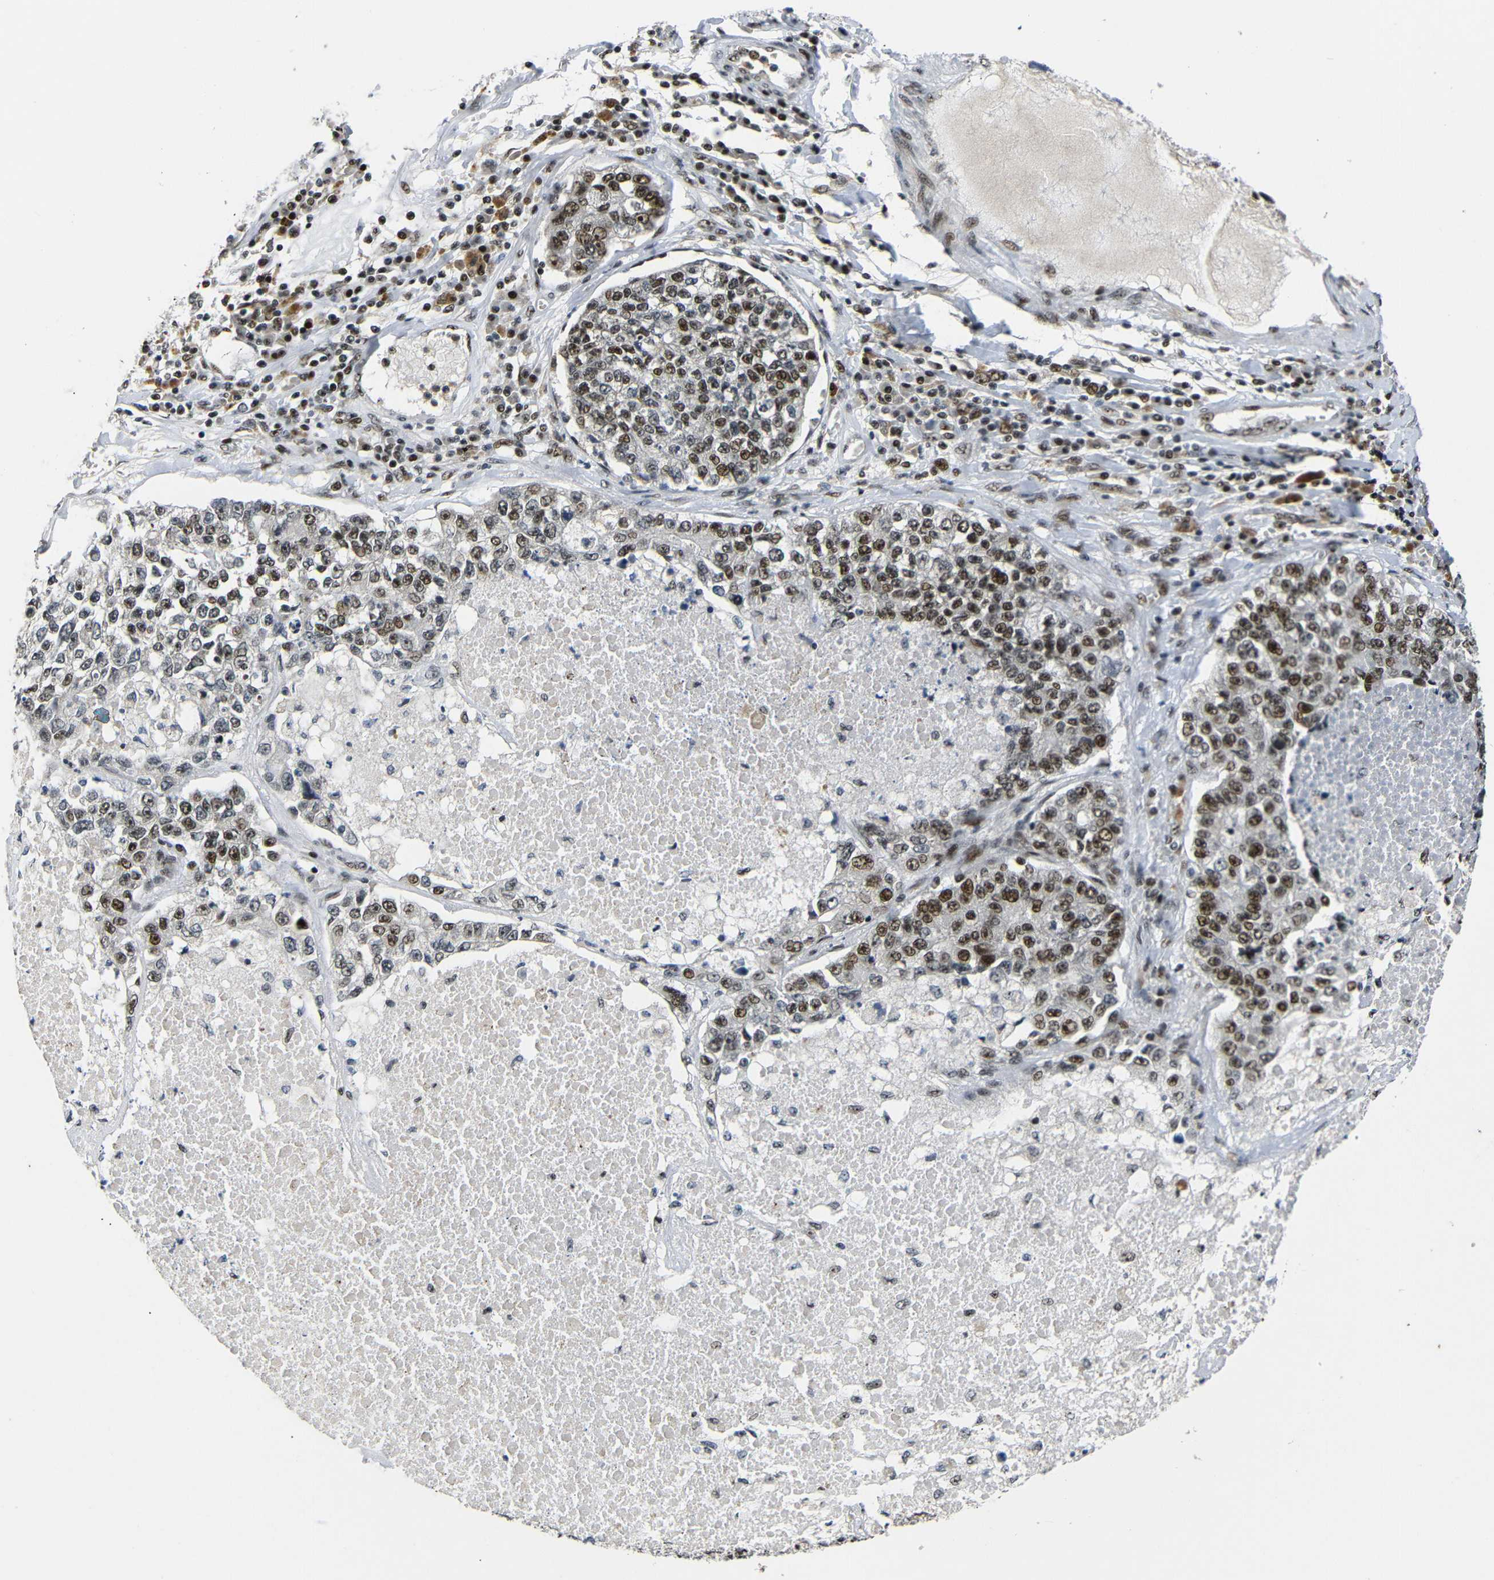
{"staining": {"intensity": "strong", "quantity": ">75%", "location": "nuclear"}, "tissue": "lung cancer", "cell_type": "Tumor cells", "image_type": "cancer", "snomed": [{"axis": "morphology", "description": "Adenocarcinoma, NOS"}, {"axis": "topography", "description": "Lung"}], "caption": "Immunohistochemistry (IHC) (DAB) staining of human lung cancer reveals strong nuclear protein positivity in approximately >75% of tumor cells.", "gene": "SETDB2", "patient": {"sex": "male", "age": 49}}